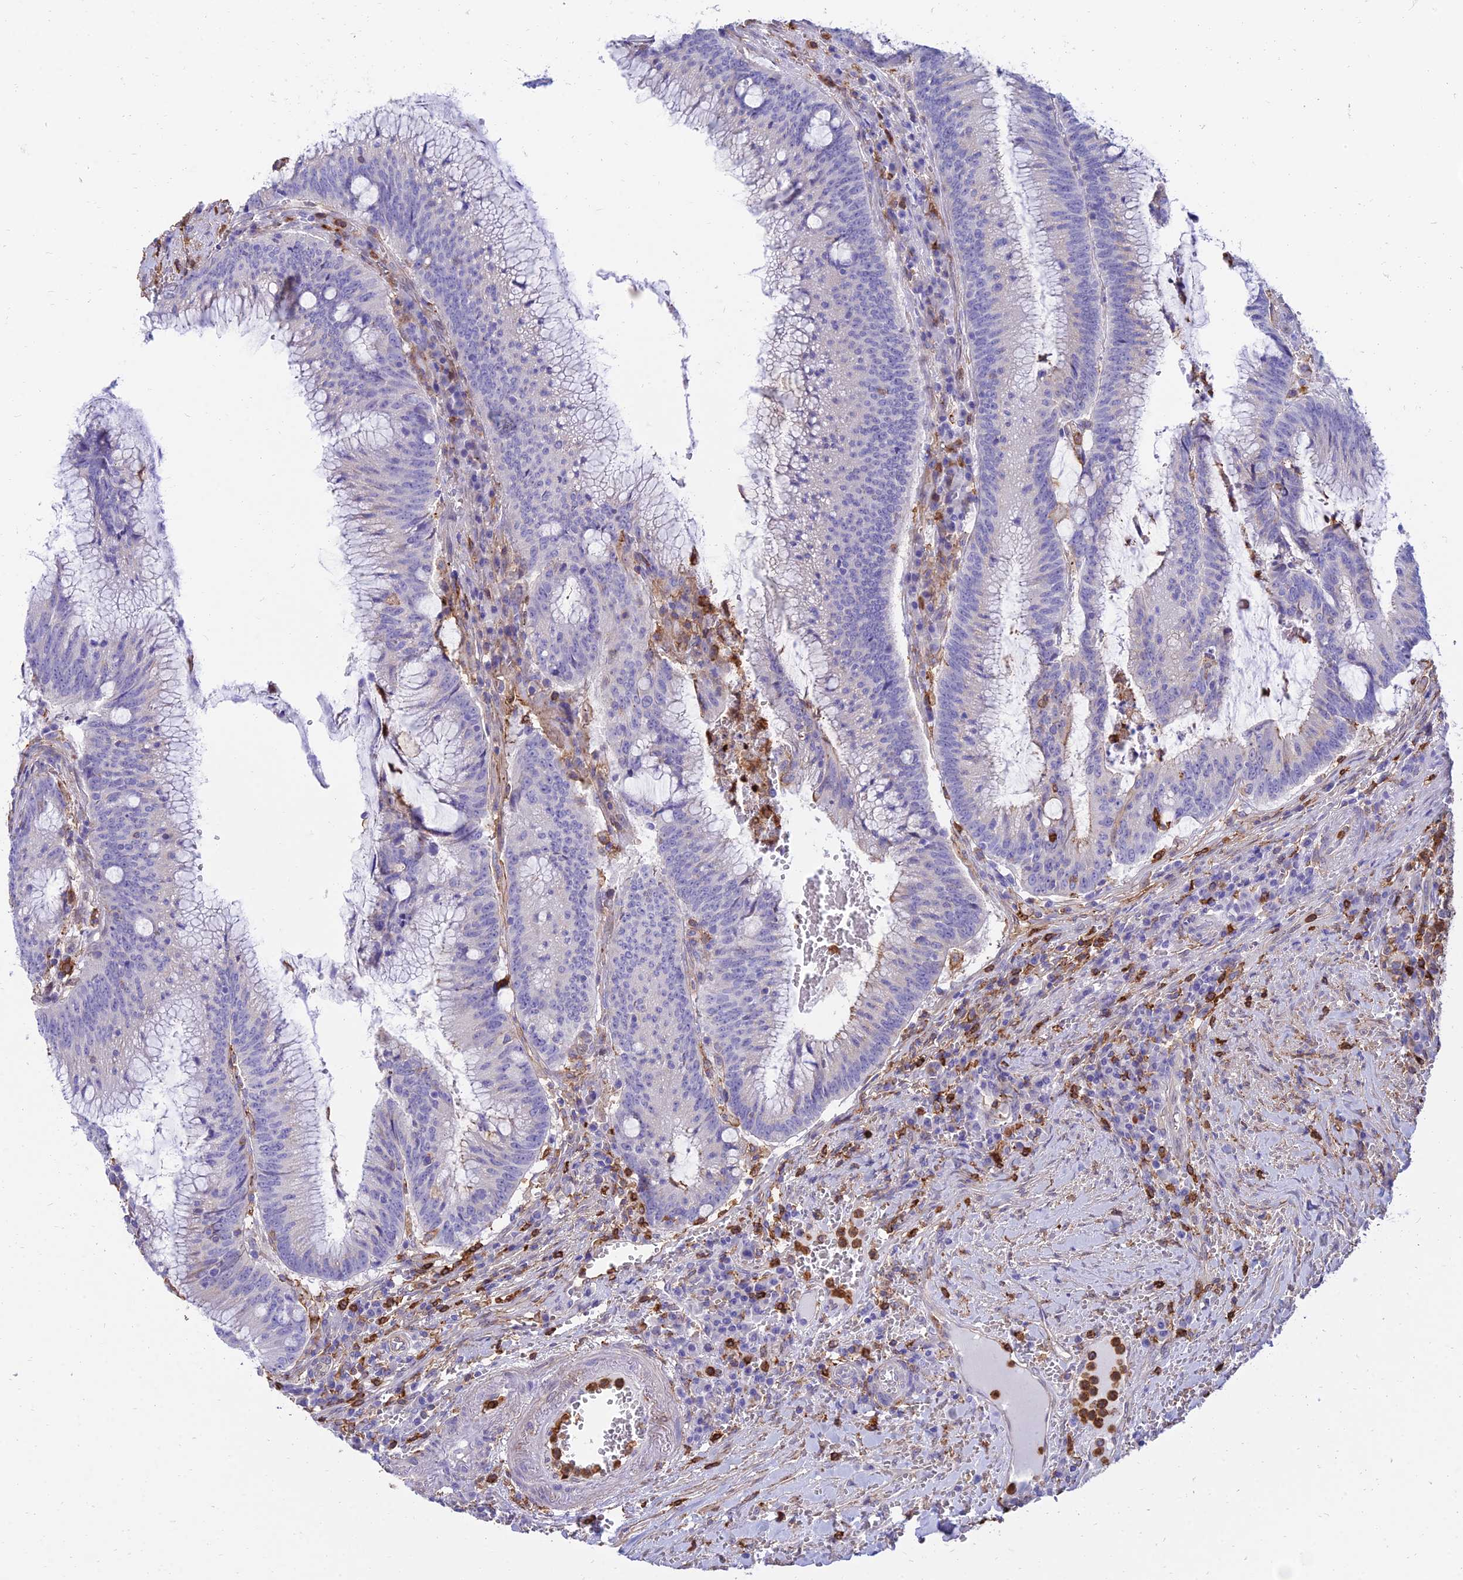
{"staining": {"intensity": "negative", "quantity": "none", "location": "none"}, "tissue": "colorectal cancer", "cell_type": "Tumor cells", "image_type": "cancer", "snomed": [{"axis": "morphology", "description": "Adenocarcinoma, NOS"}, {"axis": "topography", "description": "Rectum"}], "caption": "This photomicrograph is of colorectal cancer (adenocarcinoma) stained with immunohistochemistry (IHC) to label a protein in brown with the nuclei are counter-stained blue. There is no positivity in tumor cells.", "gene": "SREK1IP1", "patient": {"sex": "female", "age": 77}}